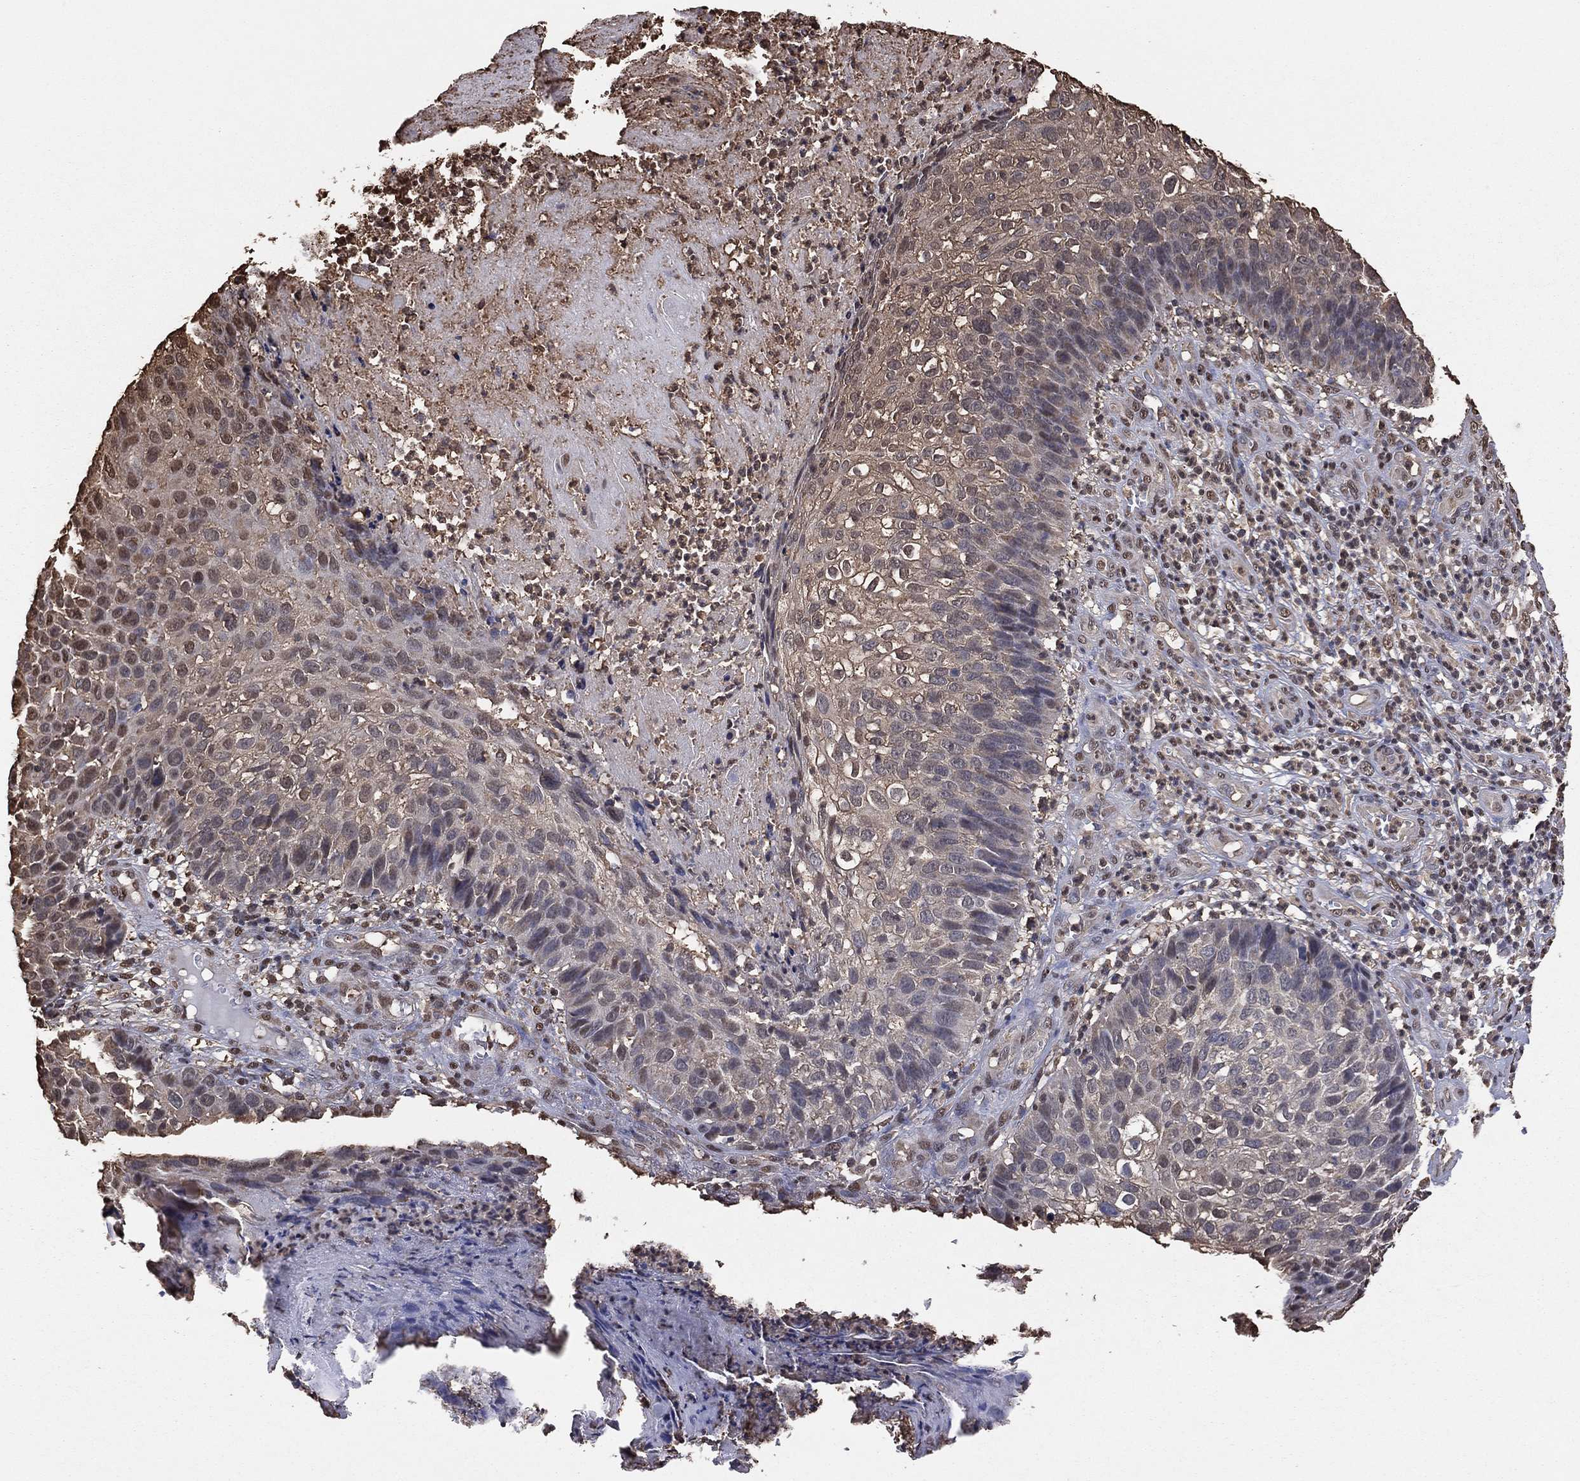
{"staining": {"intensity": "weak", "quantity": "25%-75%", "location": "cytoplasmic/membranous"}, "tissue": "skin cancer", "cell_type": "Tumor cells", "image_type": "cancer", "snomed": [{"axis": "morphology", "description": "Squamous cell carcinoma, NOS"}, {"axis": "topography", "description": "Skin"}], "caption": "Immunohistochemical staining of squamous cell carcinoma (skin) exhibits low levels of weak cytoplasmic/membranous protein staining in approximately 25%-75% of tumor cells.", "gene": "GAPDH", "patient": {"sex": "male", "age": 92}}